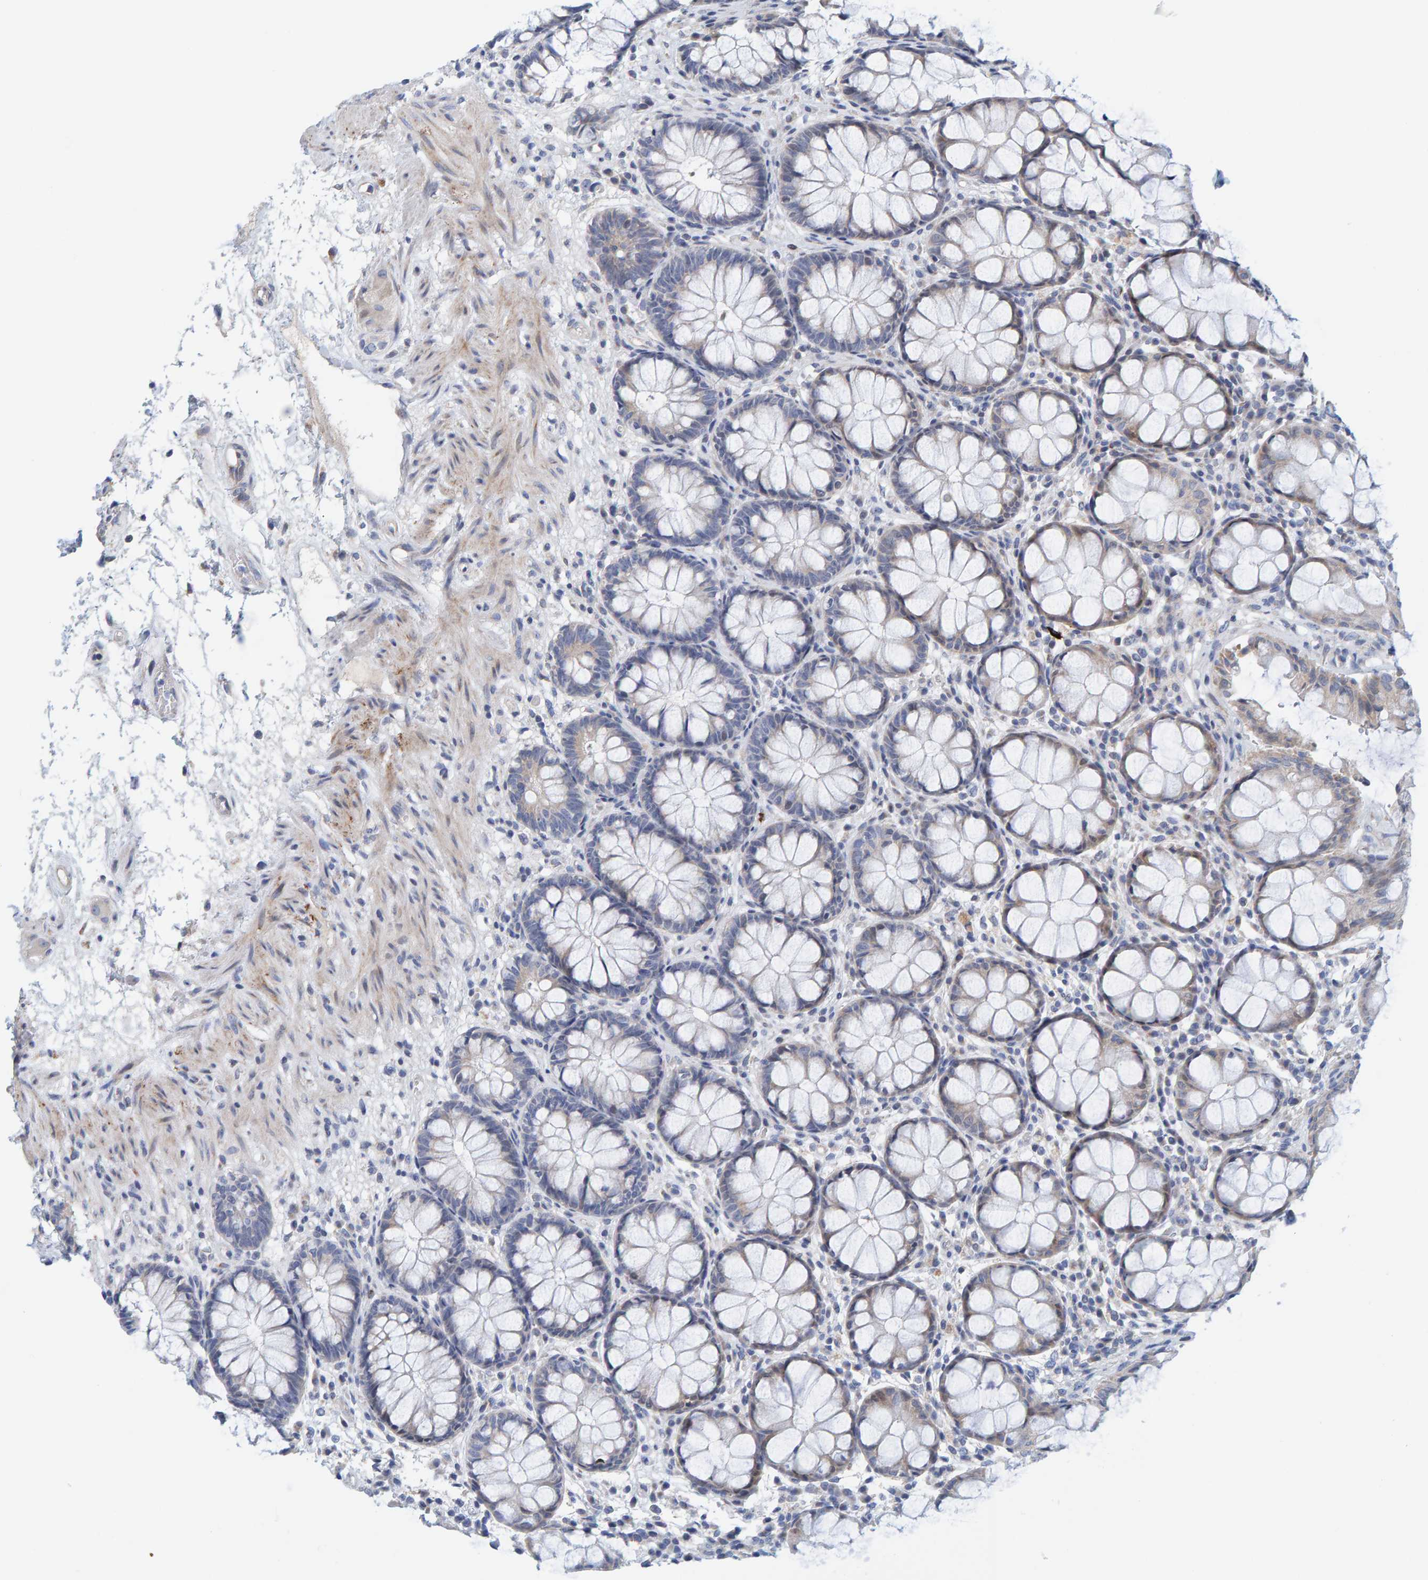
{"staining": {"intensity": "moderate", "quantity": "25%-75%", "location": "cytoplasmic/membranous"}, "tissue": "rectum", "cell_type": "Glandular cells", "image_type": "normal", "snomed": [{"axis": "morphology", "description": "Normal tissue, NOS"}, {"axis": "topography", "description": "Rectum"}], "caption": "The image reveals a brown stain indicating the presence of a protein in the cytoplasmic/membranous of glandular cells in rectum.", "gene": "ZC3H3", "patient": {"sex": "male", "age": 64}}